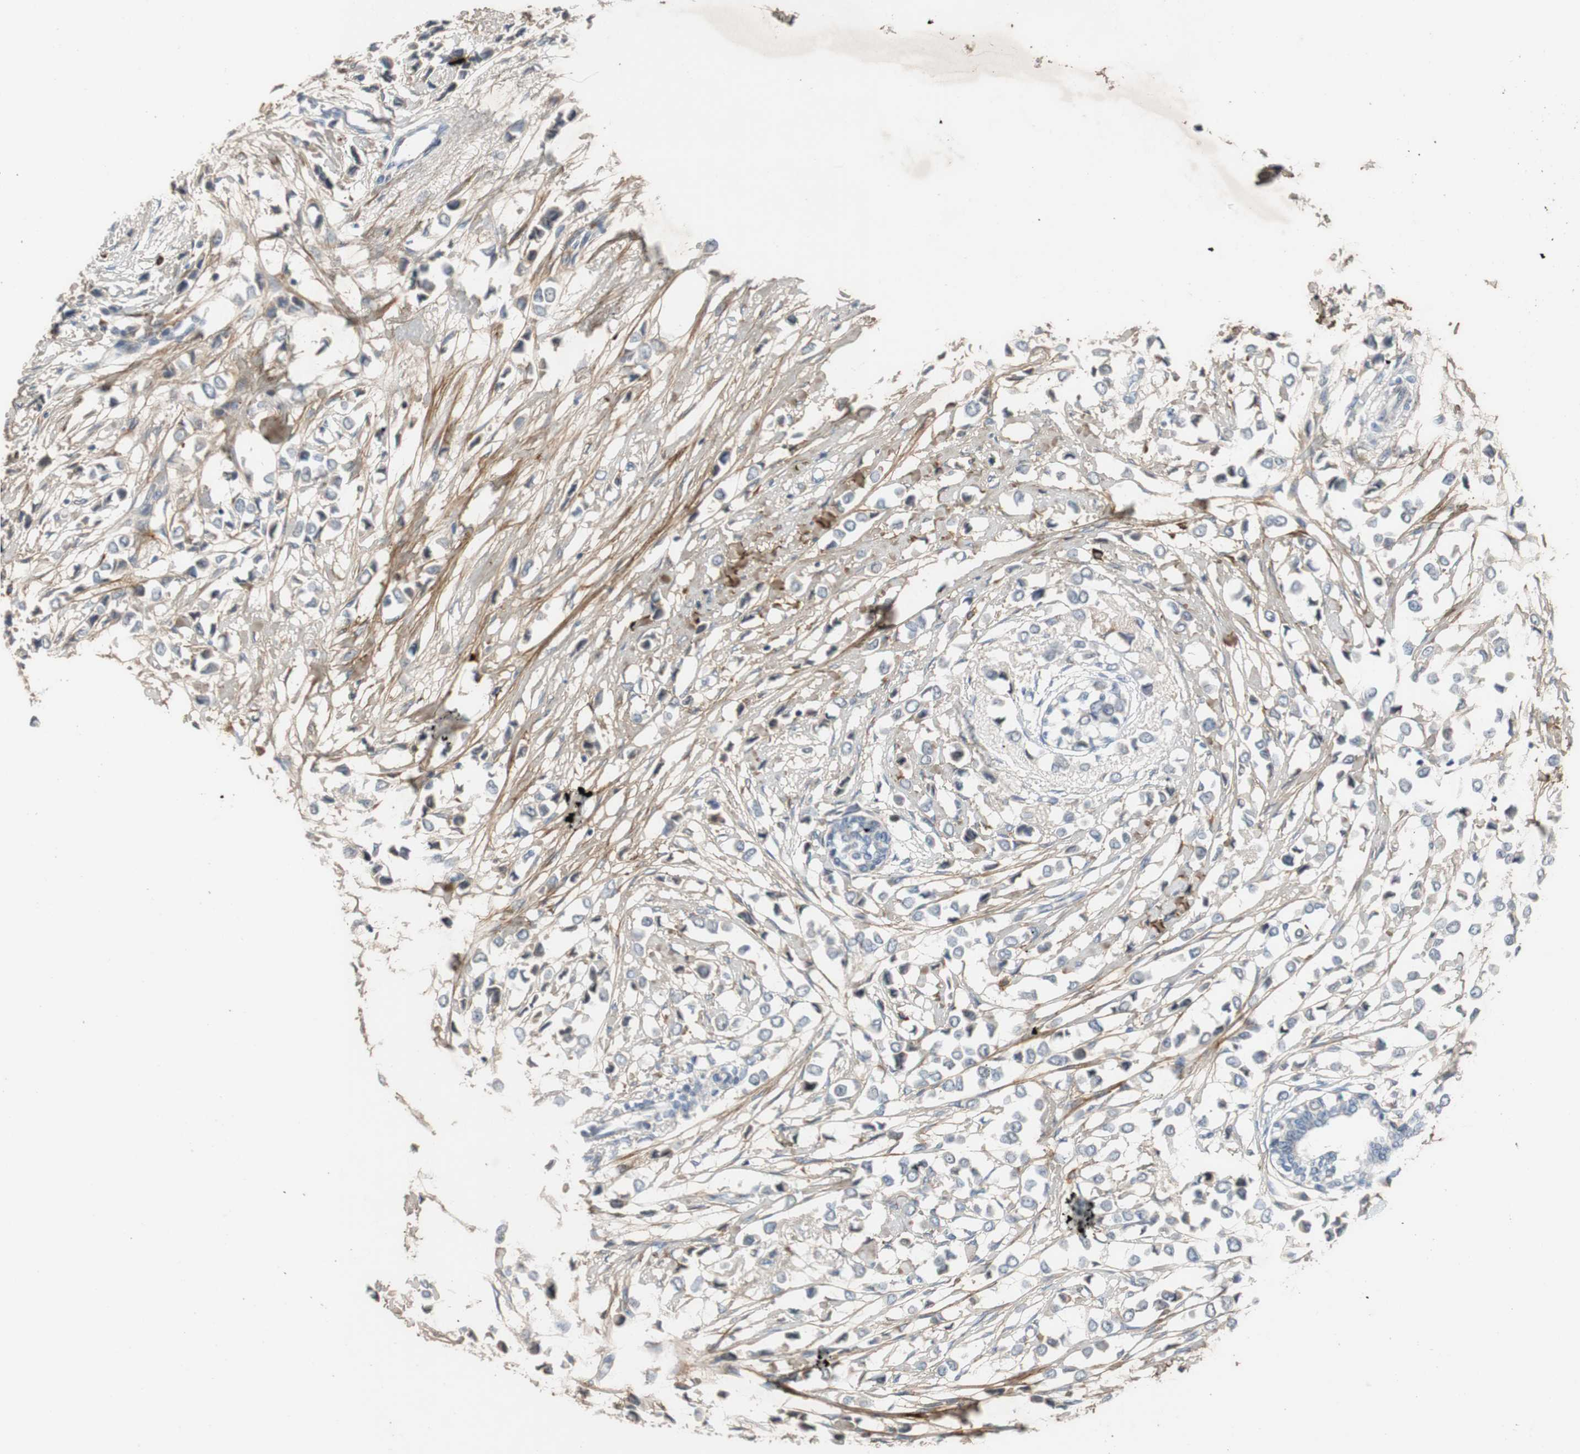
{"staining": {"intensity": "negative", "quantity": "none", "location": "none"}, "tissue": "breast cancer", "cell_type": "Tumor cells", "image_type": "cancer", "snomed": [{"axis": "morphology", "description": "Lobular carcinoma"}, {"axis": "topography", "description": "Breast"}], "caption": "A micrograph of human breast cancer (lobular carcinoma) is negative for staining in tumor cells. Brightfield microscopy of immunohistochemistry (IHC) stained with DAB (3,3'-diaminobenzidine) (brown) and hematoxylin (blue), captured at high magnification.", "gene": "COL12A1", "patient": {"sex": "female", "age": 51}}